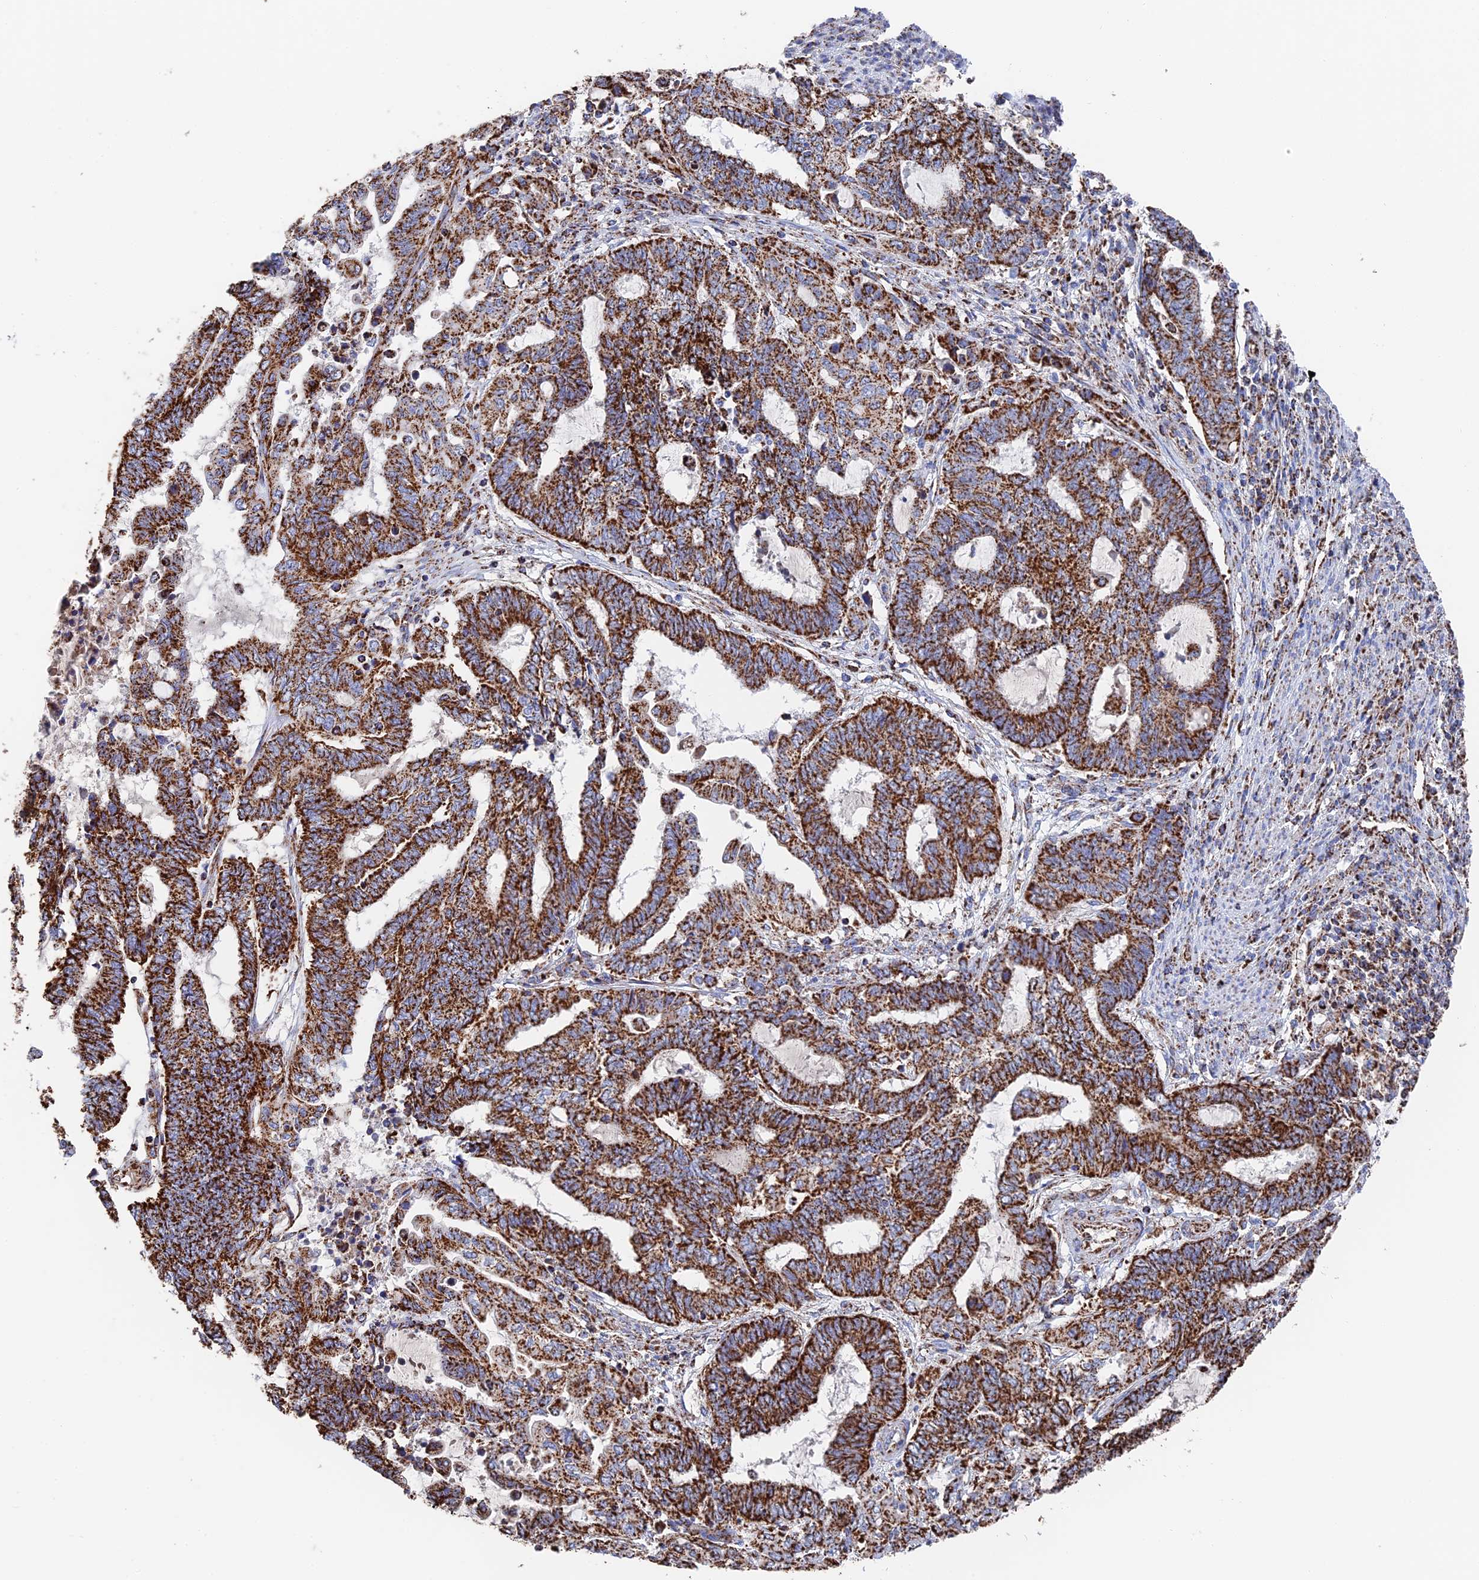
{"staining": {"intensity": "strong", "quantity": ">75%", "location": "cytoplasmic/membranous"}, "tissue": "endometrial cancer", "cell_type": "Tumor cells", "image_type": "cancer", "snomed": [{"axis": "morphology", "description": "Adenocarcinoma, NOS"}, {"axis": "topography", "description": "Uterus"}, {"axis": "topography", "description": "Endometrium"}], "caption": "A brown stain labels strong cytoplasmic/membranous staining of a protein in endometrial cancer (adenocarcinoma) tumor cells.", "gene": "HAUS8", "patient": {"sex": "female", "age": 70}}